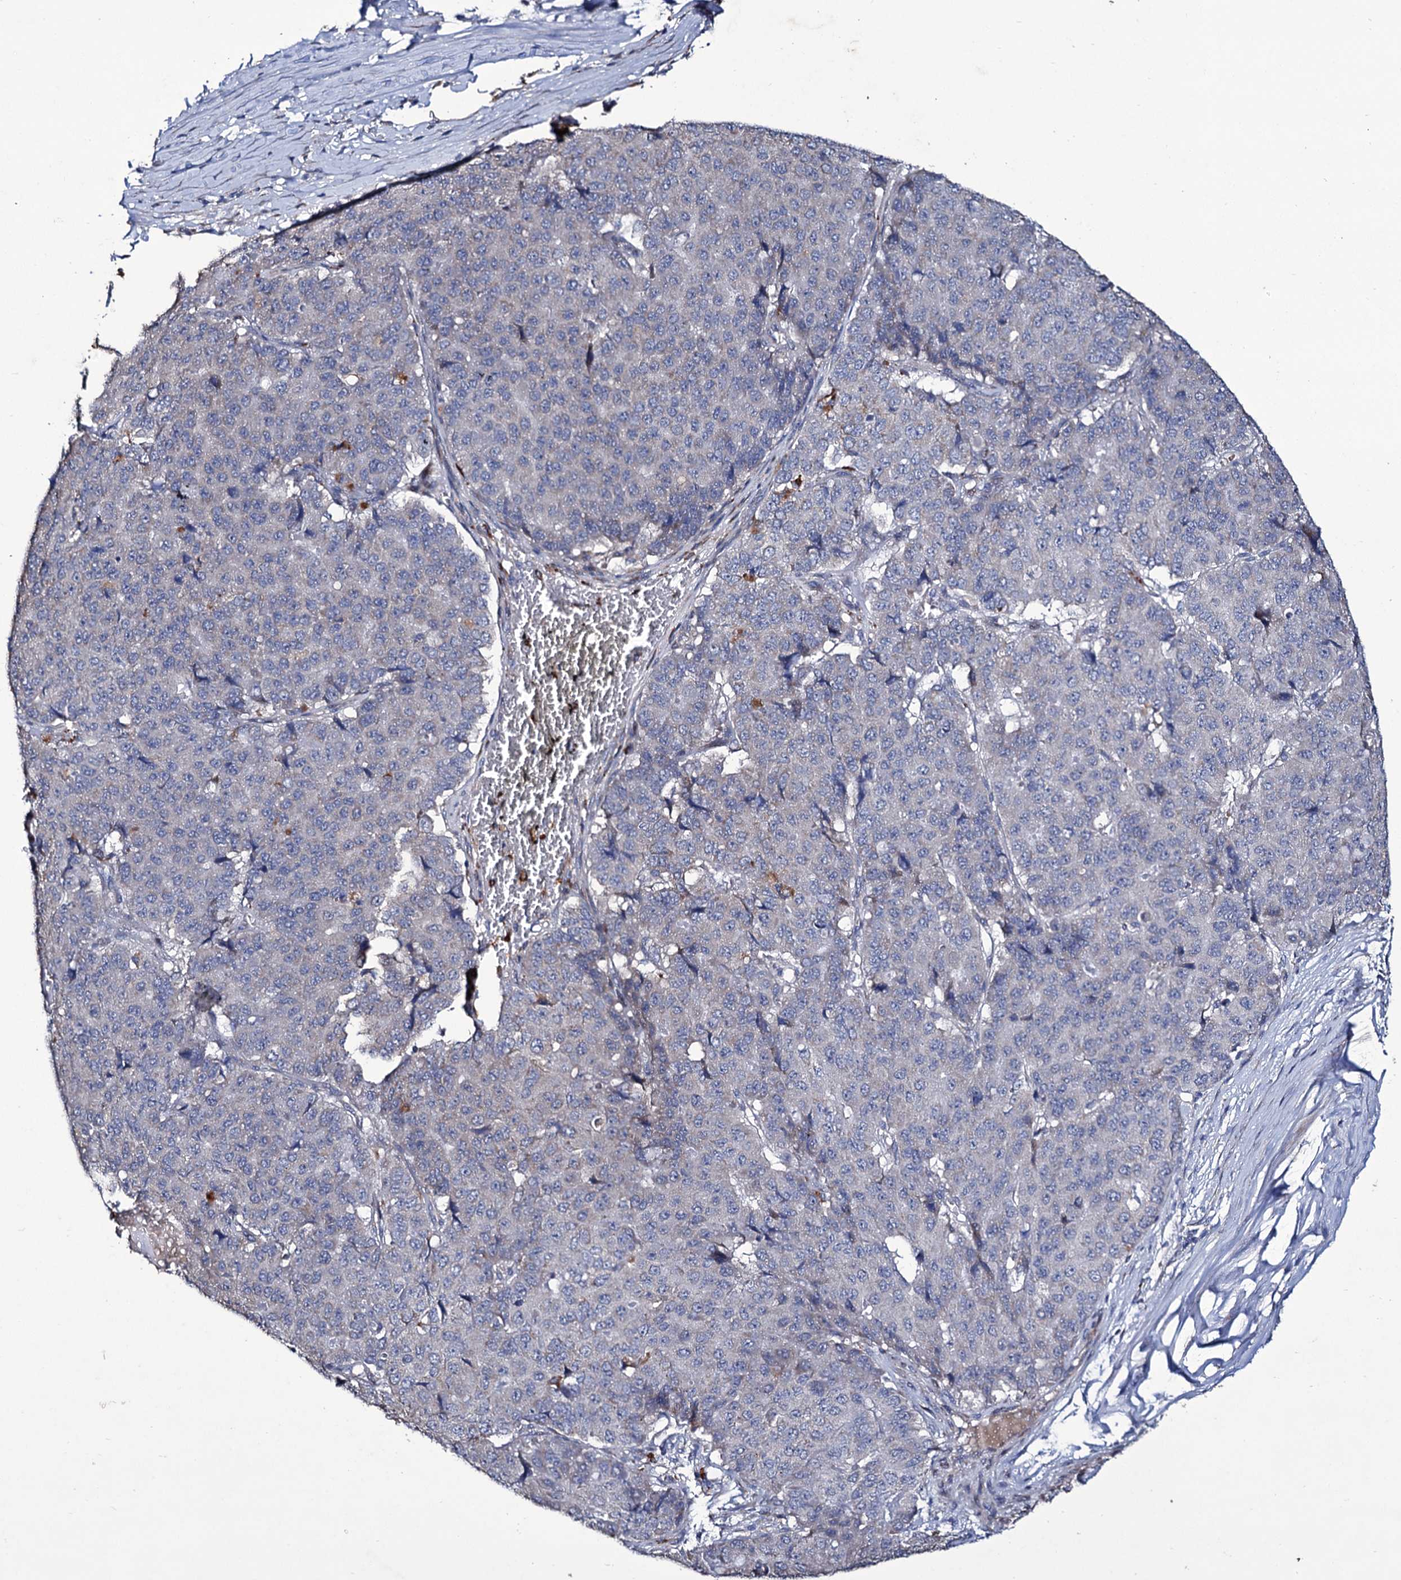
{"staining": {"intensity": "negative", "quantity": "none", "location": "none"}, "tissue": "pancreatic cancer", "cell_type": "Tumor cells", "image_type": "cancer", "snomed": [{"axis": "morphology", "description": "Adenocarcinoma, NOS"}, {"axis": "topography", "description": "Pancreas"}], "caption": "Immunohistochemistry image of neoplastic tissue: human pancreatic cancer (adenocarcinoma) stained with DAB (3,3'-diaminobenzidine) displays no significant protein expression in tumor cells.", "gene": "TUBGCP5", "patient": {"sex": "male", "age": 50}}